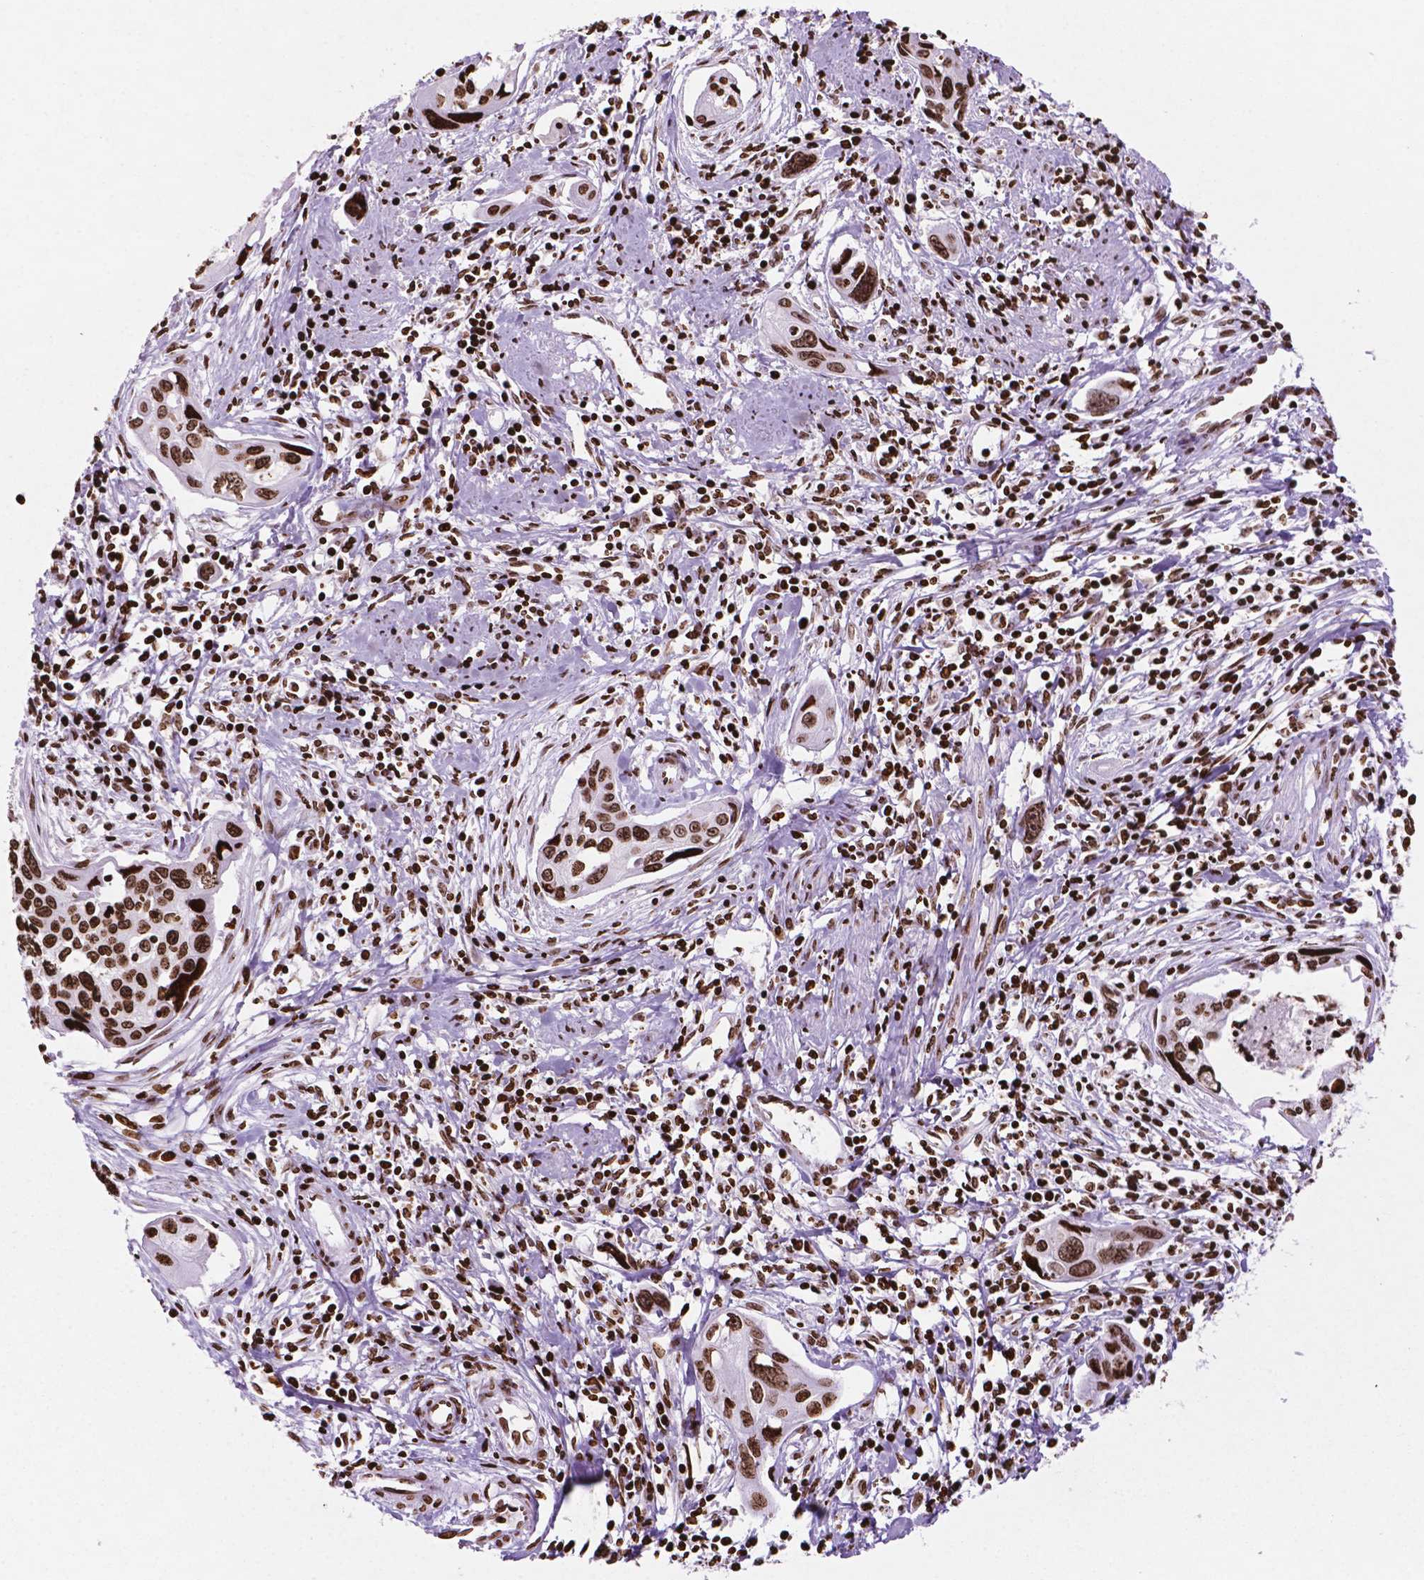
{"staining": {"intensity": "strong", "quantity": ">75%", "location": "nuclear"}, "tissue": "cervical cancer", "cell_type": "Tumor cells", "image_type": "cancer", "snomed": [{"axis": "morphology", "description": "Squamous cell carcinoma, NOS"}, {"axis": "topography", "description": "Cervix"}], "caption": "The immunohistochemical stain labels strong nuclear staining in tumor cells of cervical cancer (squamous cell carcinoma) tissue. (brown staining indicates protein expression, while blue staining denotes nuclei).", "gene": "TMEM250", "patient": {"sex": "female", "age": 31}}